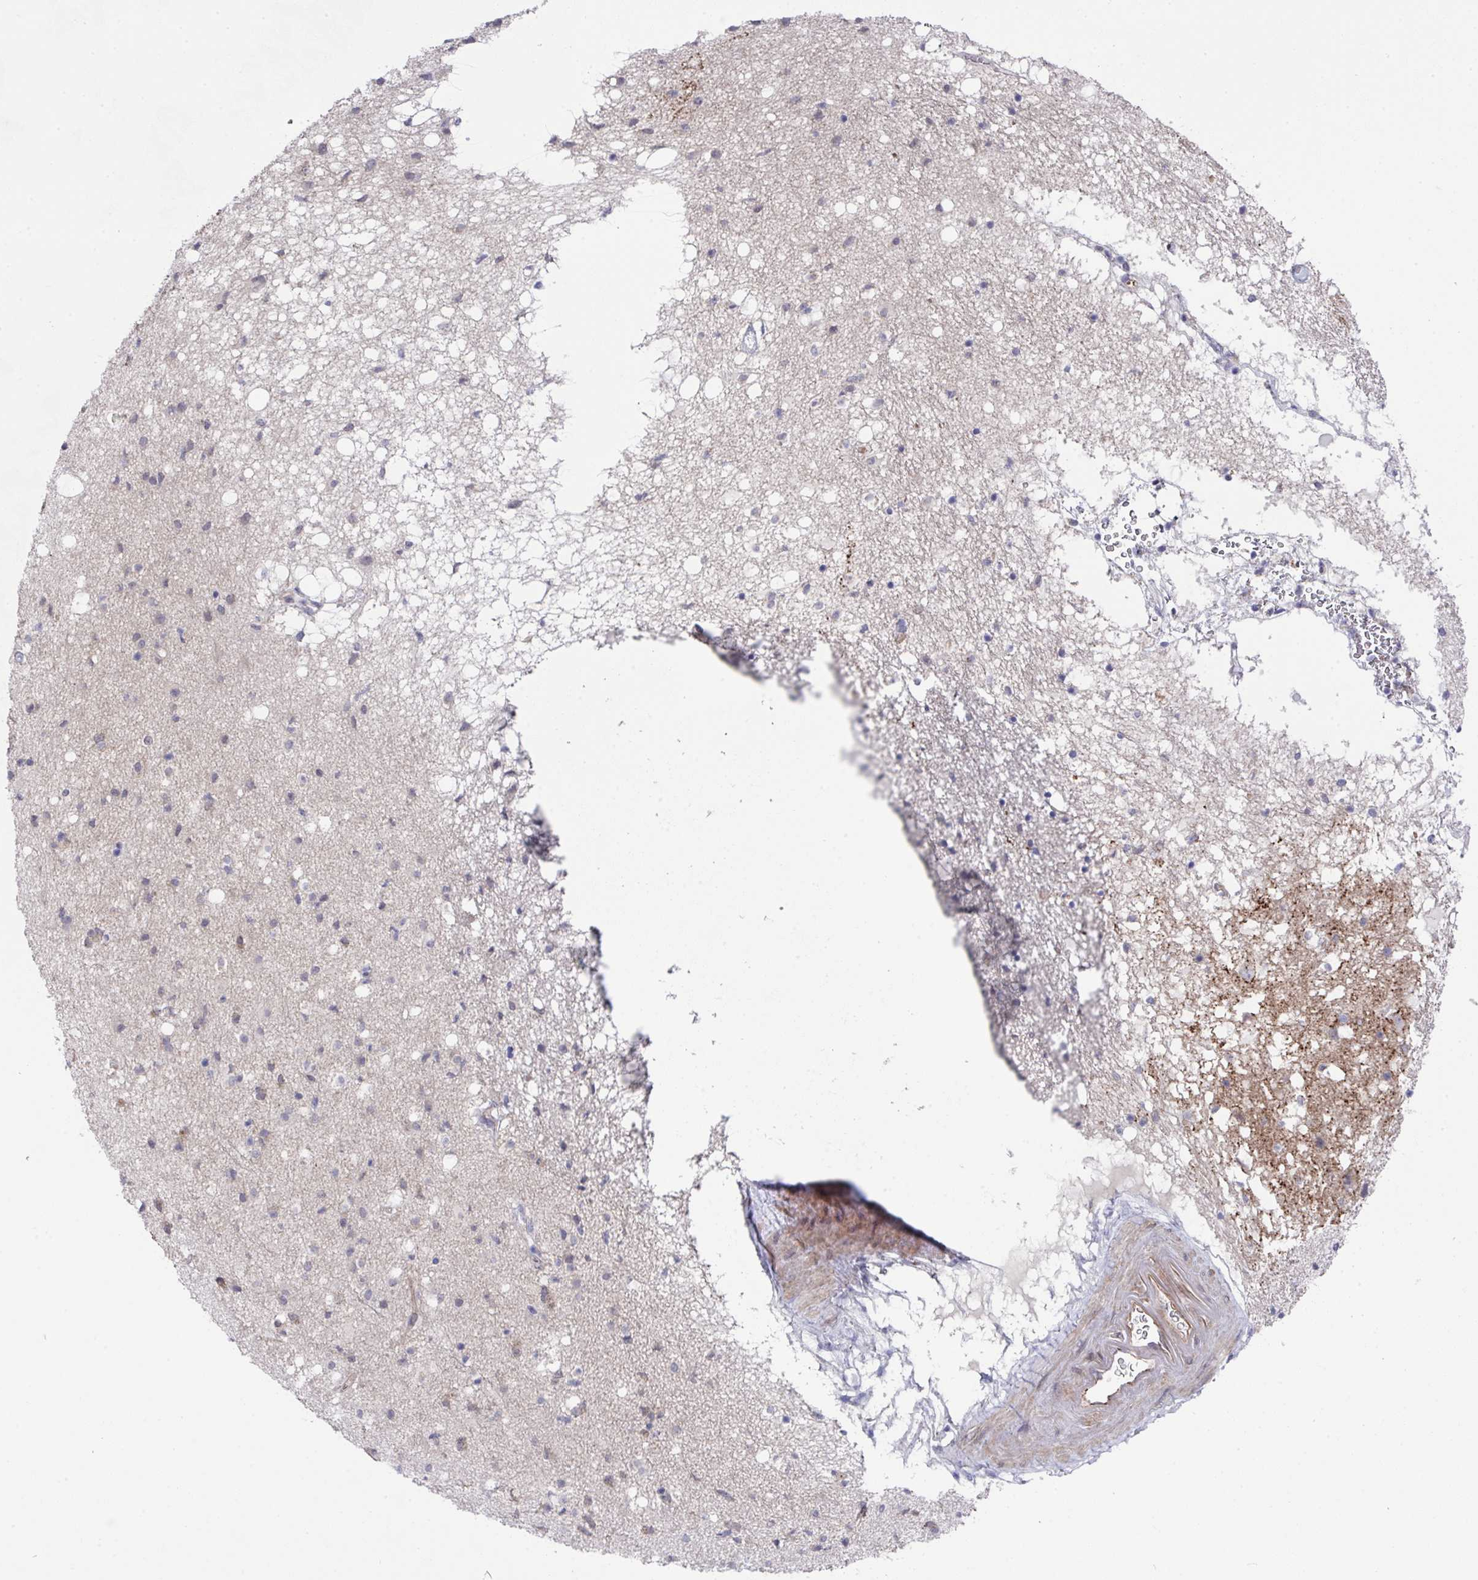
{"staining": {"intensity": "negative", "quantity": "none", "location": "none"}, "tissue": "caudate", "cell_type": "Glial cells", "image_type": "normal", "snomed": [{"axis": "morphology", "description": "Normal tissue, NOS"}, {"axis": "topography", "description": "Lateral ventricle wall"}], "caption": "A high-resolution image shows immunohistochemistry (IHC) staining of benign caudate, which exhibits no significant staining in glial cells.", "gene": "PRR5", "patient": {"sex": "male", "age": 58}}